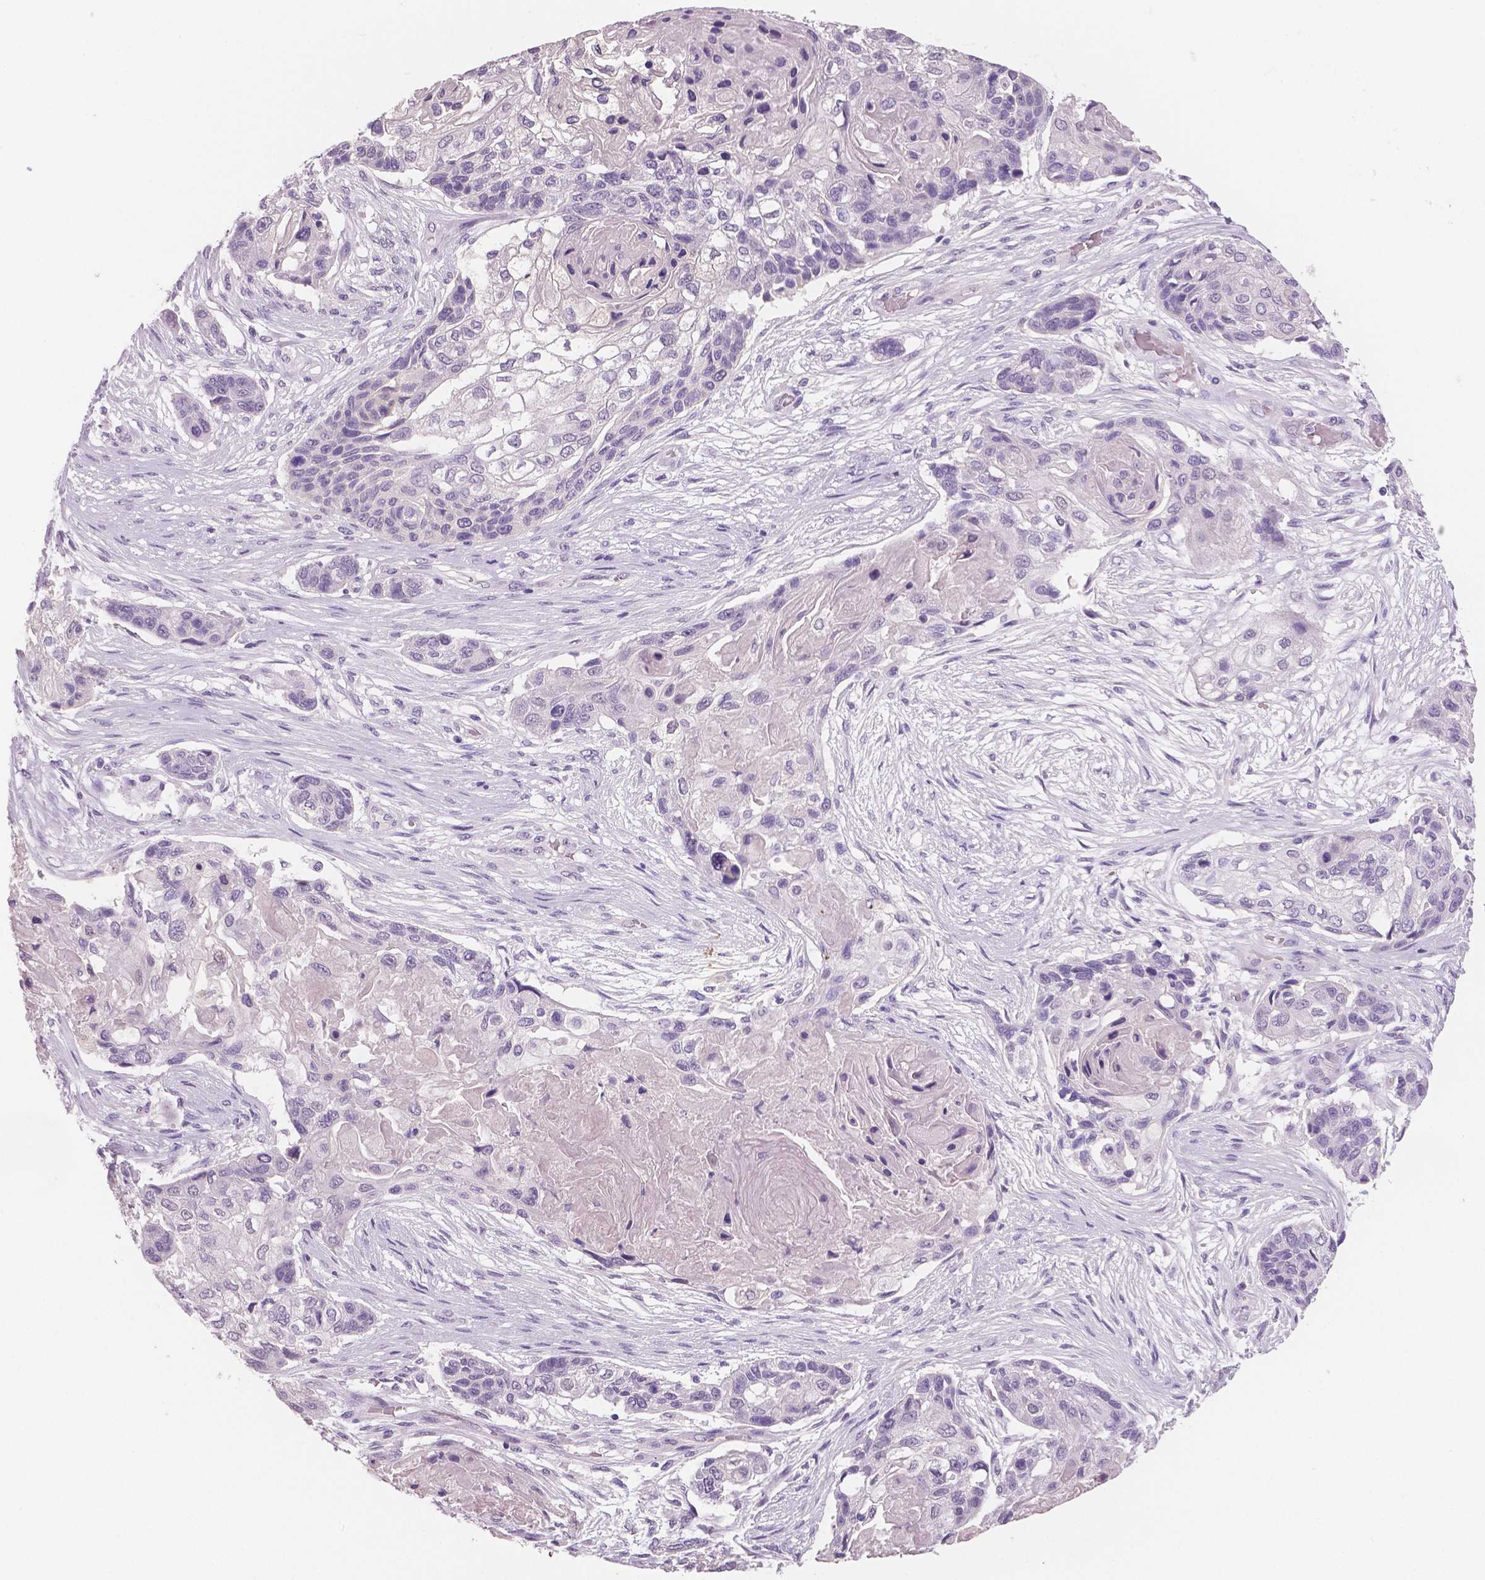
{"staining": {"intensity": "negative", "quantity": "none", "location": "none"}, "tissue": "lung cancer", "cell_type": "Tumor cells", "image_type": "cancer", "snomed": [{"axis": "morphology", "description": "Squamous cell carcinoma, NOS"}, {"axis": "topography", "description": "Lung"}], "caption": "Protein analysis of lung cancer (squamous cell carcinoma) shows no significant staining in tumor cells.", "gene": "TSPAN7", "patient": {"sex": "male", "age": 69}}